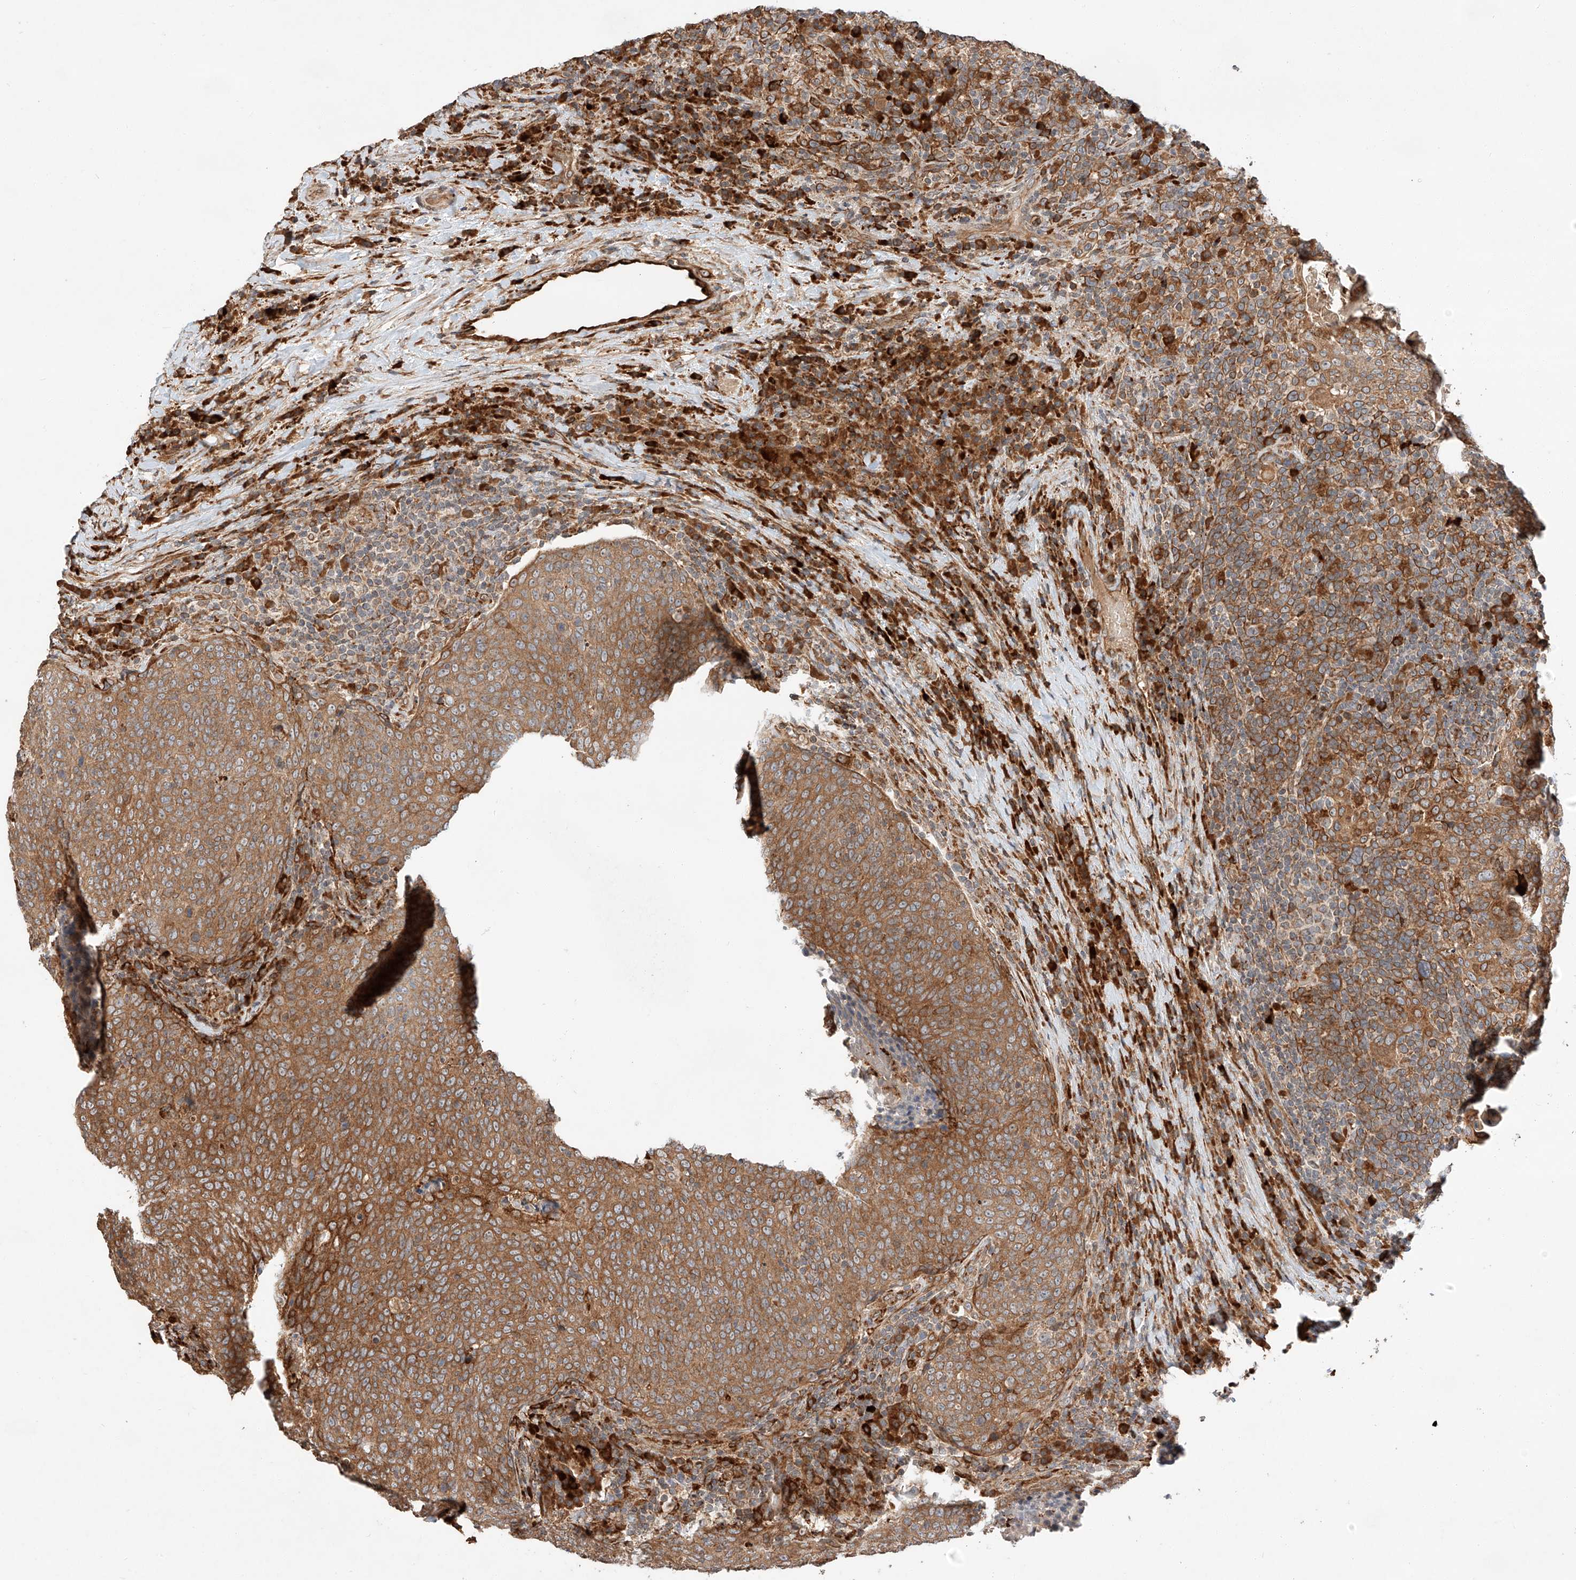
{"staining": {"intensity": "moderate", "quantity": ">75%", "location": "cytoplasmic/membranous"}, "tissue": "head and neck cancer", "cell_type": "Tumor cells", "image_type": "cancer", "snomed": [{"axis": "morphology", "description": "Squamous cell carcinoma, NOS"}, {"axis": "morphology", "description": "Squamous cell carcinoma, metastatic, NOS"}, {"axis": "topography", "description": "Lymph node"}, {"axis": "topography", "description": "Head-Neck"}], "caption": "This micrograph reveals immunohistochemistry (IHC) staining of head and neck cancer, with medium moderate cytoplasmic/membranous staining in about >75% of tumor cells.", "gene": "ZNF84", "patient": {"sex": "male", "age": 62}}